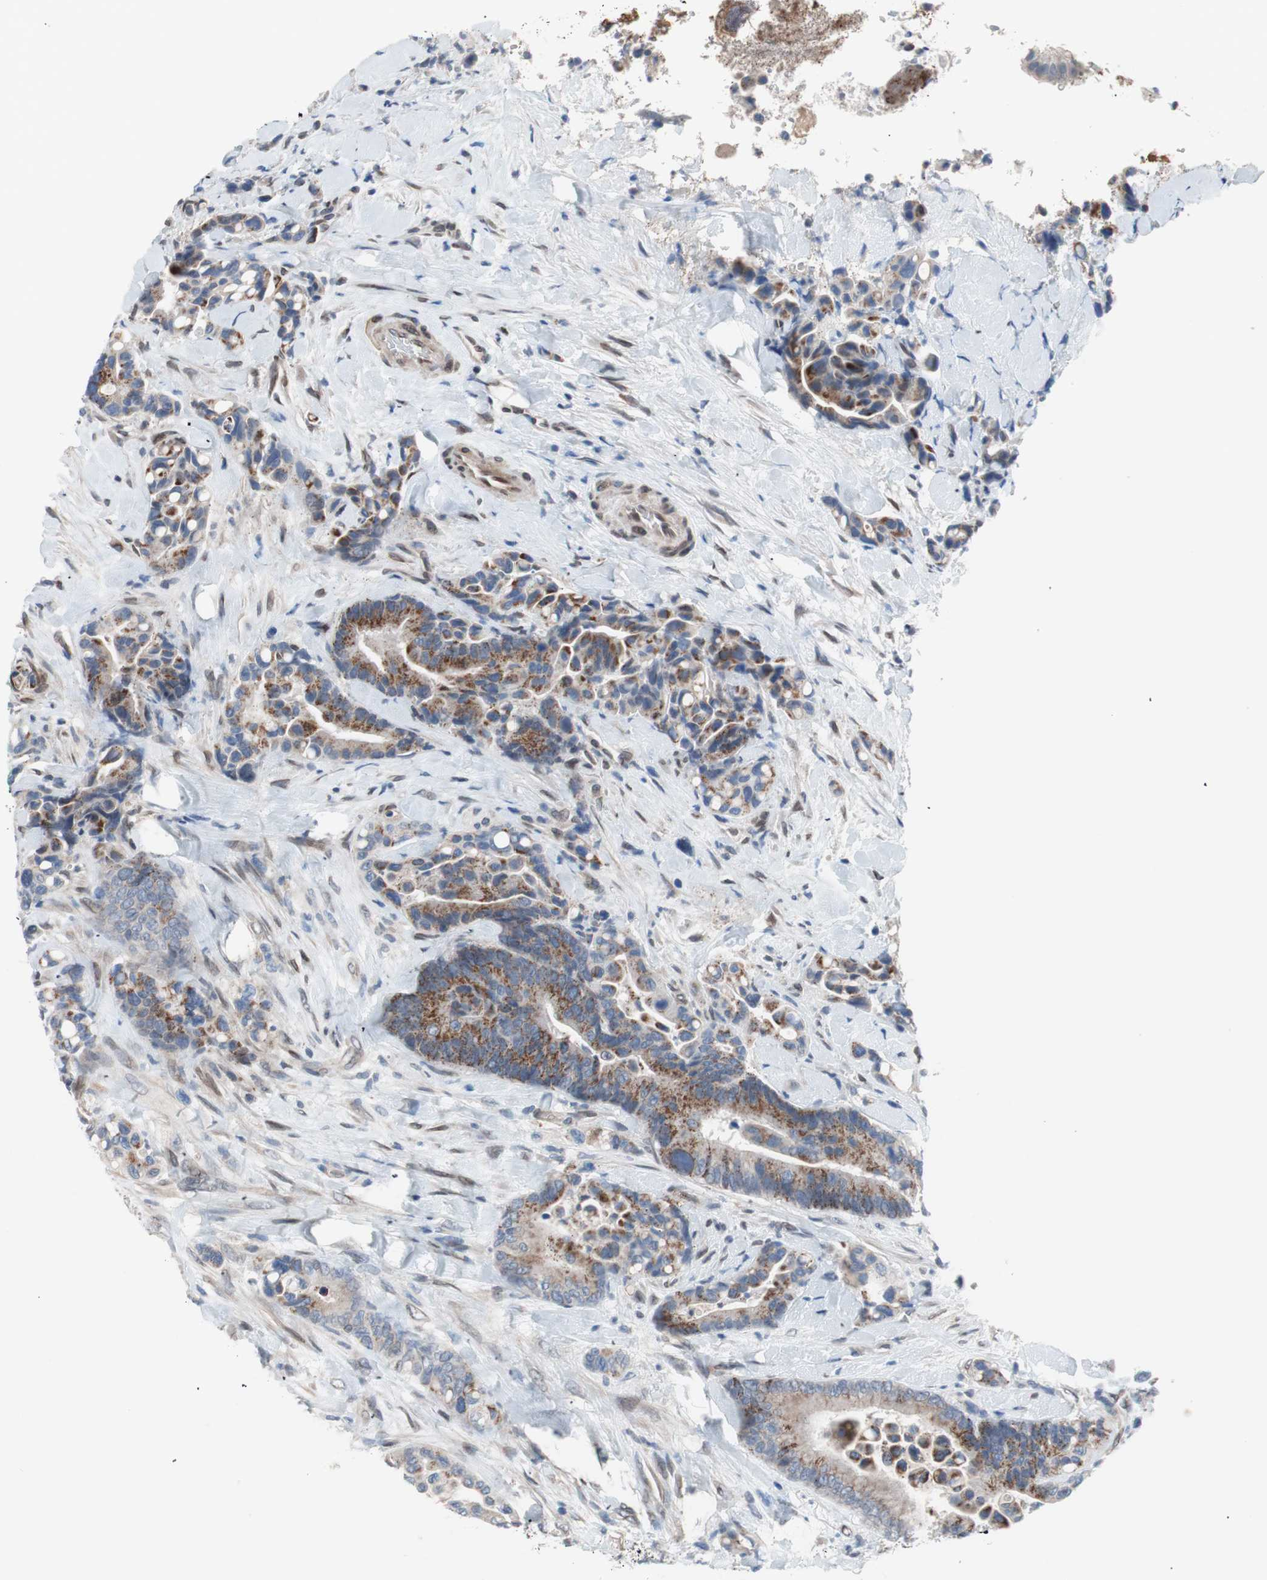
{"staining": {"intensity": "moderate", "quantity": "25%-75%", "location": "cytoplasmic/membranous"}, "tissue": "colorectal cancer", "cell_type": "Tumor cells", "image_type": "cancer", "snomed": [{"axis": "morphology", "description": "Normal tissue, NOS"}, {"axis": "morphology", "description": "Adenocarcinoma, NOS"}, {"axis": "topography", "description": "Colon"}], "caption": "Adenocarcinoma (colorectal) stained for a protein (brown) reveals moderate cytoplasmic/membranous positive staining in approximately 25%-75% of tumor cells.", "gene": "ARNT2", "patient": {"sex": "male", "age": 82}}